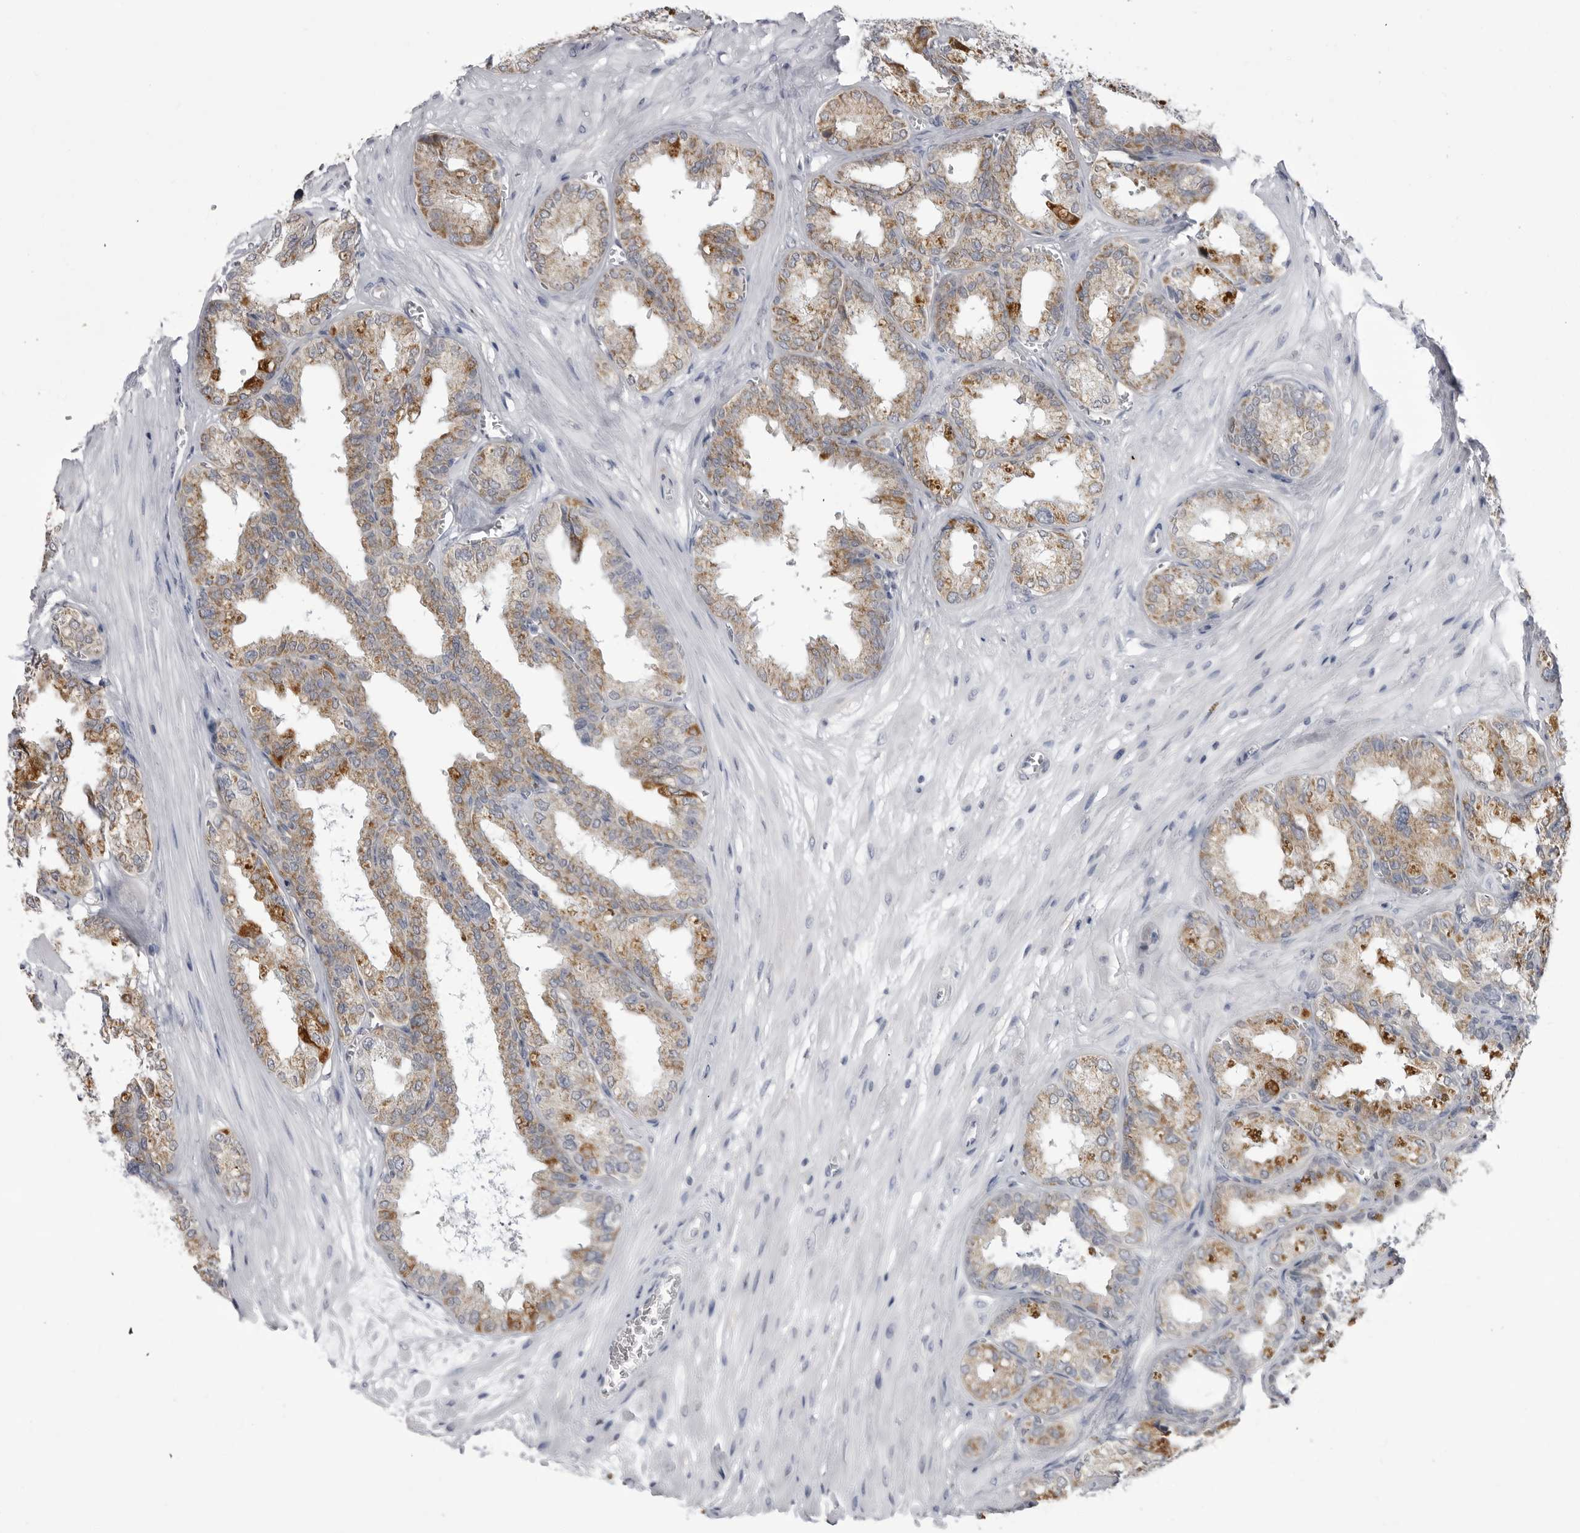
{"staining": {"intensity": "moderate", "quantity": ">75%", "location": "cytoplasmic/membranous"}, "tissue": "seminal vesicle", "cell_type": "Glandular cells", "image_type": "normal", "snomed": [{"axis": "morphology", "description": "Normal tissue, NOS"}, {"axis": "topography", "description": "Prostate"}, {"axis": "topography", "description": "Seminal veicle"}], "caption": "This is an image of immunohistochemistry (IHC) staining of normal seminal vesicle, which shows moderate staining in the cytoplasmic/membranous of glandular cells.", "gene": "FH", "patient": {"sex": "male", "age": 51}}